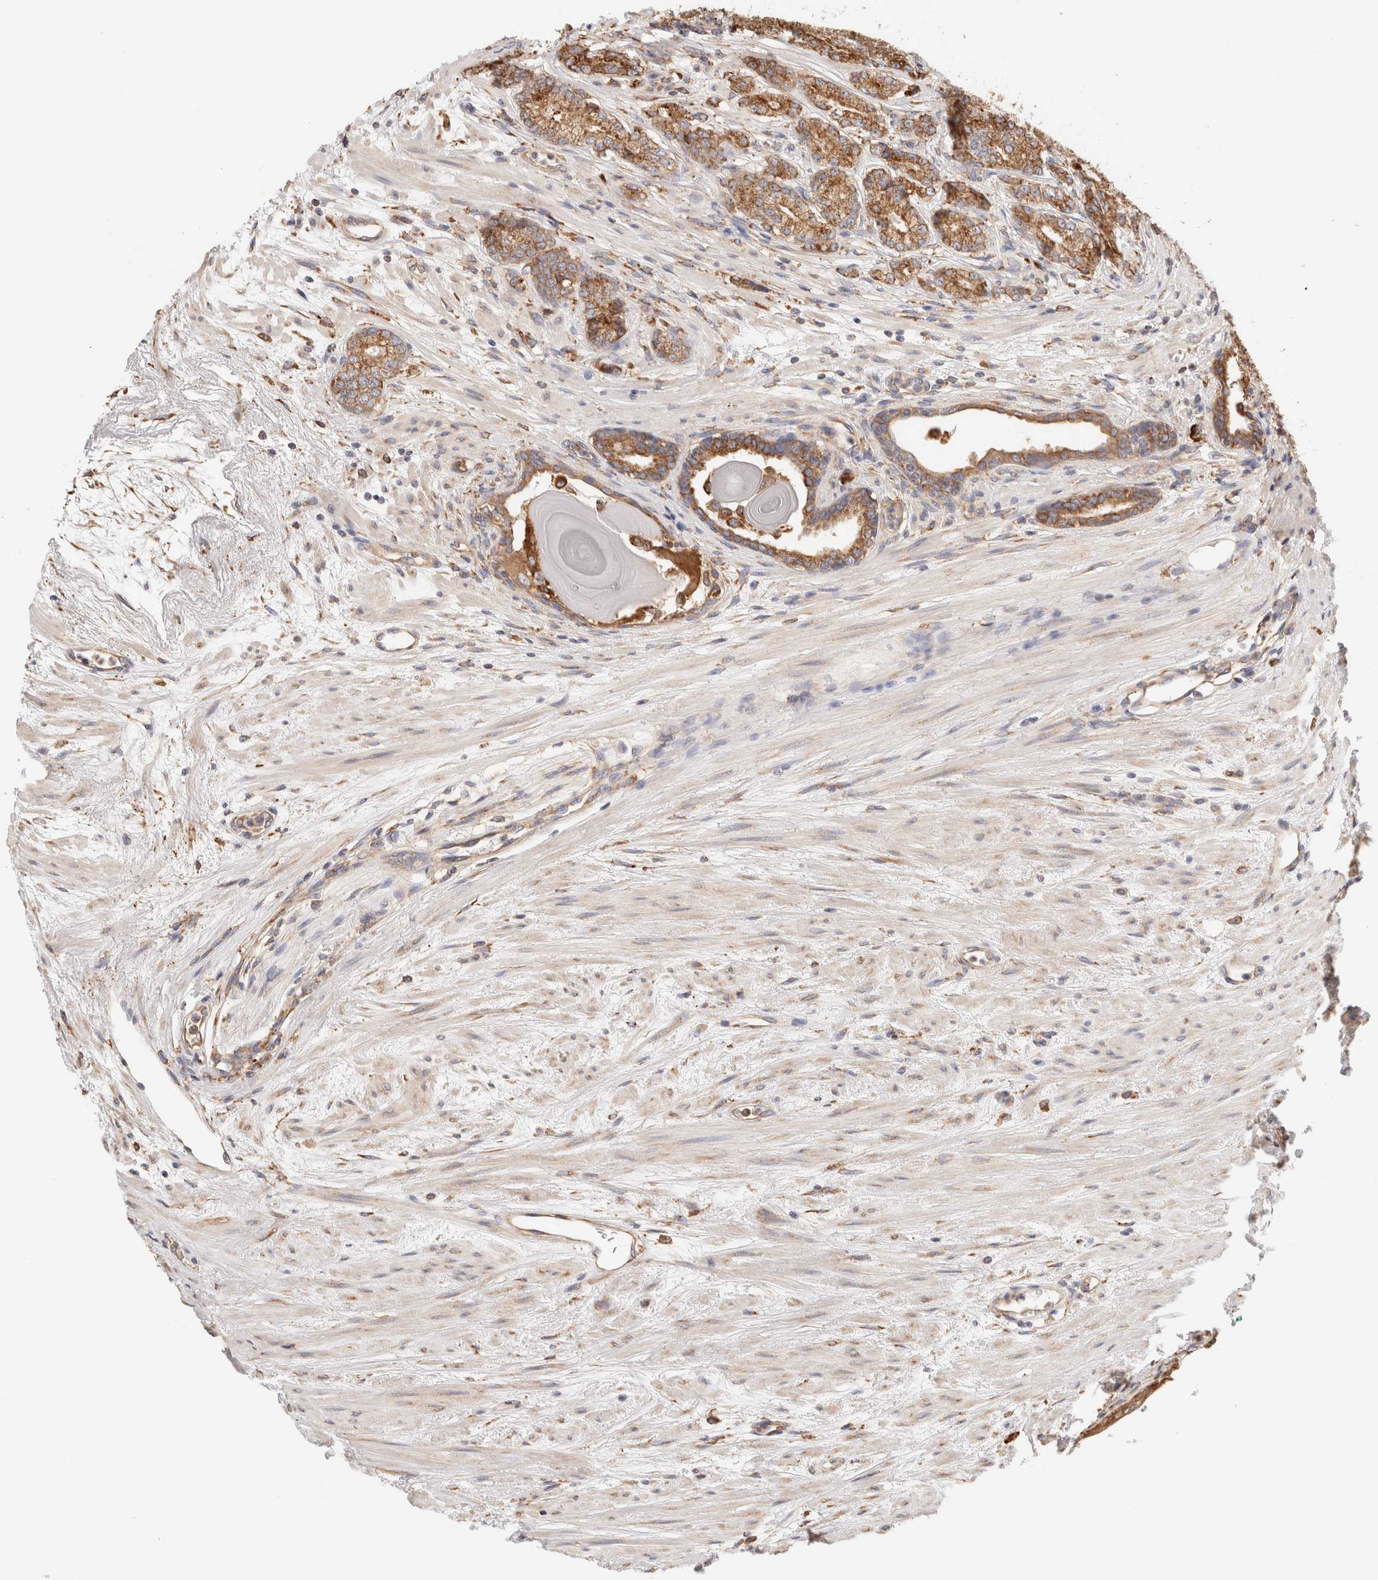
{"staining": {"intensity": "moderate", "quantity": ">75%", "location": "cytoplasmic/membranous"}, "tissue": "prostate cancer", "cell_type": "Tumor cells", "image_type": "cancer", "snomed": [{"axis": "morphology", "description": "Adenocarcinoma, High grade"}, {"axis": "topography", "description": "Prostate"}], "caption": "Immunohistochemistry micrograph of neoplastic tissue: adenocarcinoma (high-grade) (prostate) stained using IHC displays medium levels of moderate protein expression localized specifically in the cytoplasmic/membranous of tumor cells, appearing as a cytoplasmic/membranous brown color.", "gene": "FER", "patient": {"sex": "male", "age": 61}}